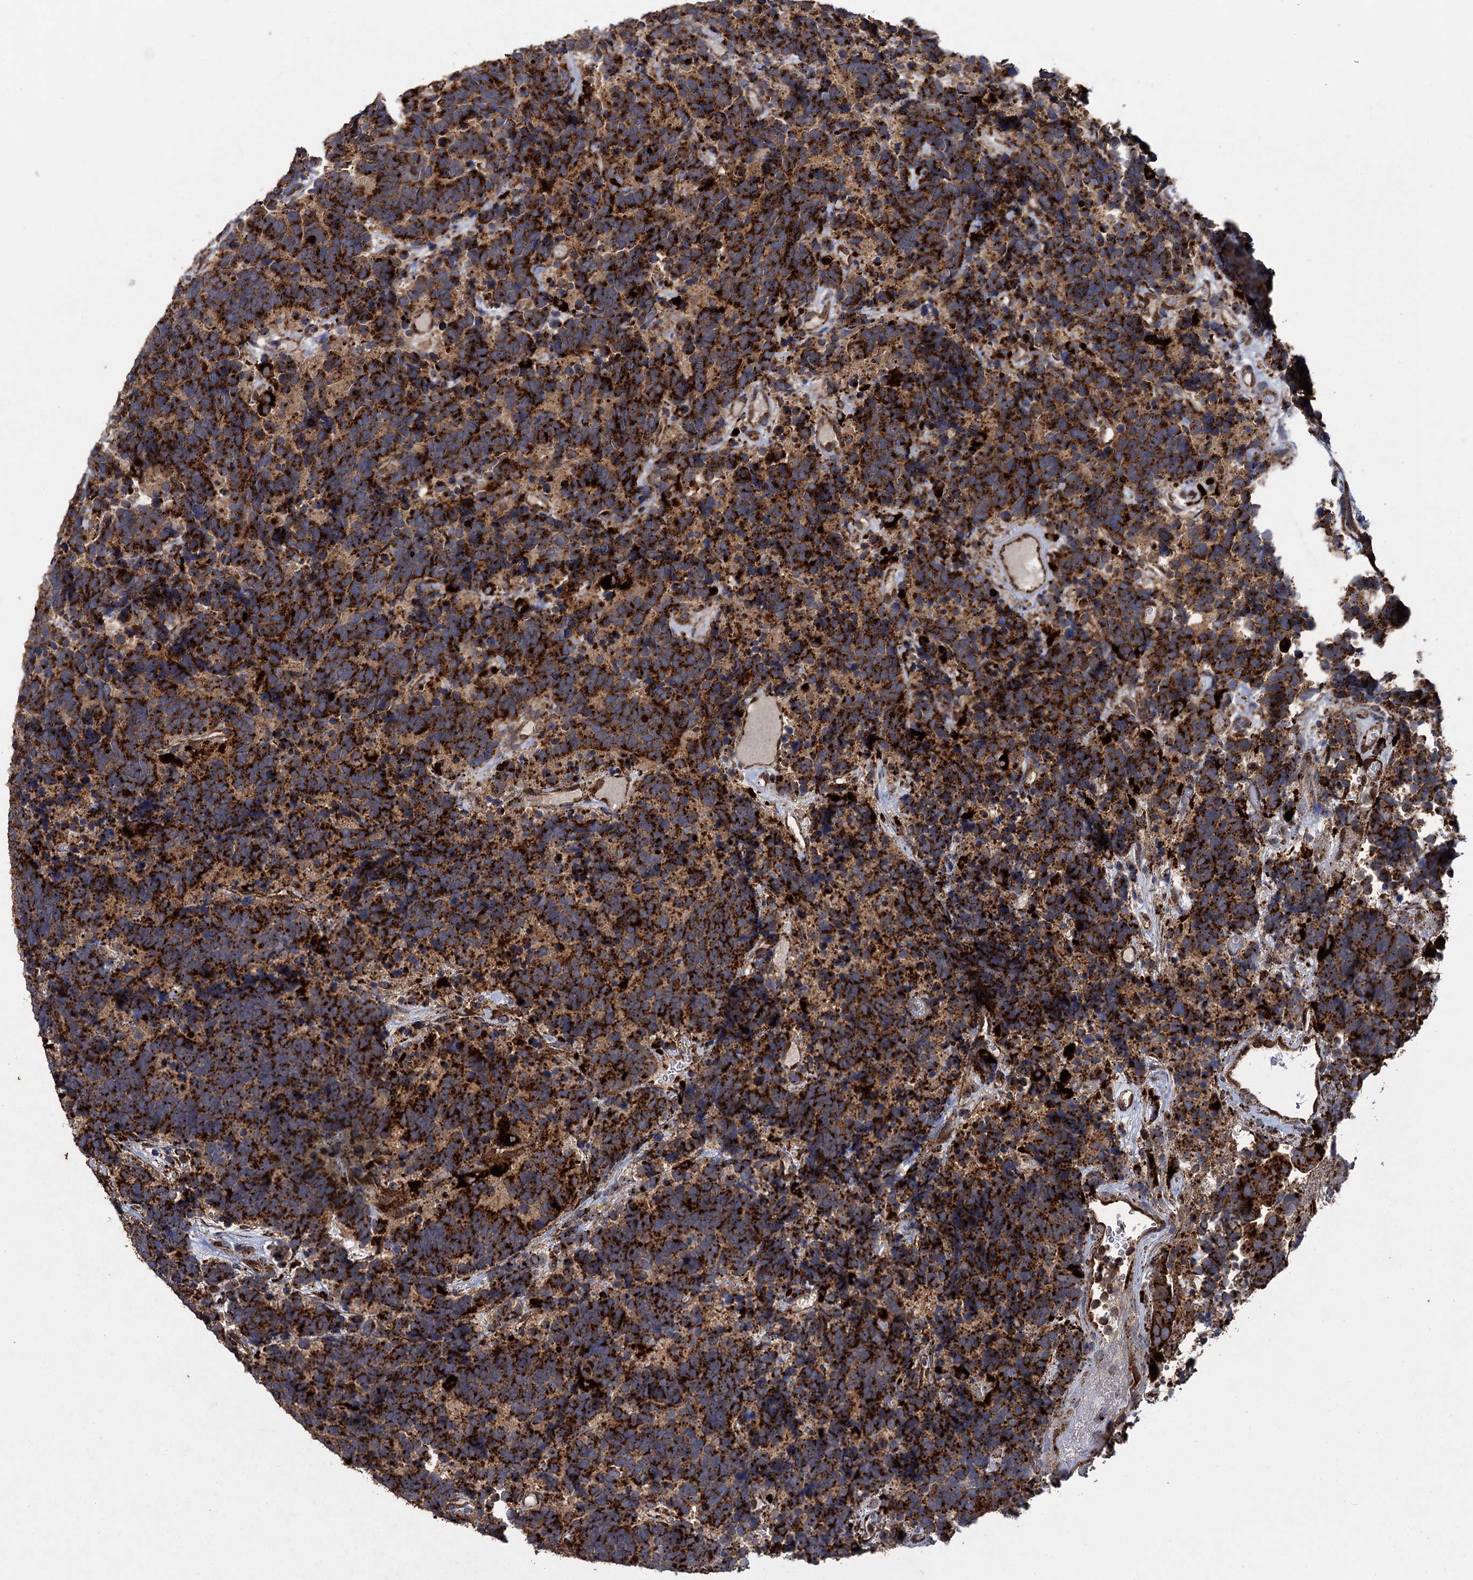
{"staining": {"intensity": "strong", "quantity": ">75%", "location": "cytoplasmic/membranous"}, "tissue": "carcinoid", "cell_type": "Tumor cells", "image_type": "cancer", "snomed": [{"axis": "morphology", "description": "Carcinoma, NOS"}, {"axis": "morphology", "description": "Carcinoid, malignant, NOS"}, {"axis": "topography", "description": "Urinary bladder"}], "caption": "Human carcinoid (malignant) stained with a brown dye shows strong cytoplasmic/membranous positive expression in about >75% of tumor cells.", "gene": "GBA1", "patient": {"sex": "male", "age": 57}}